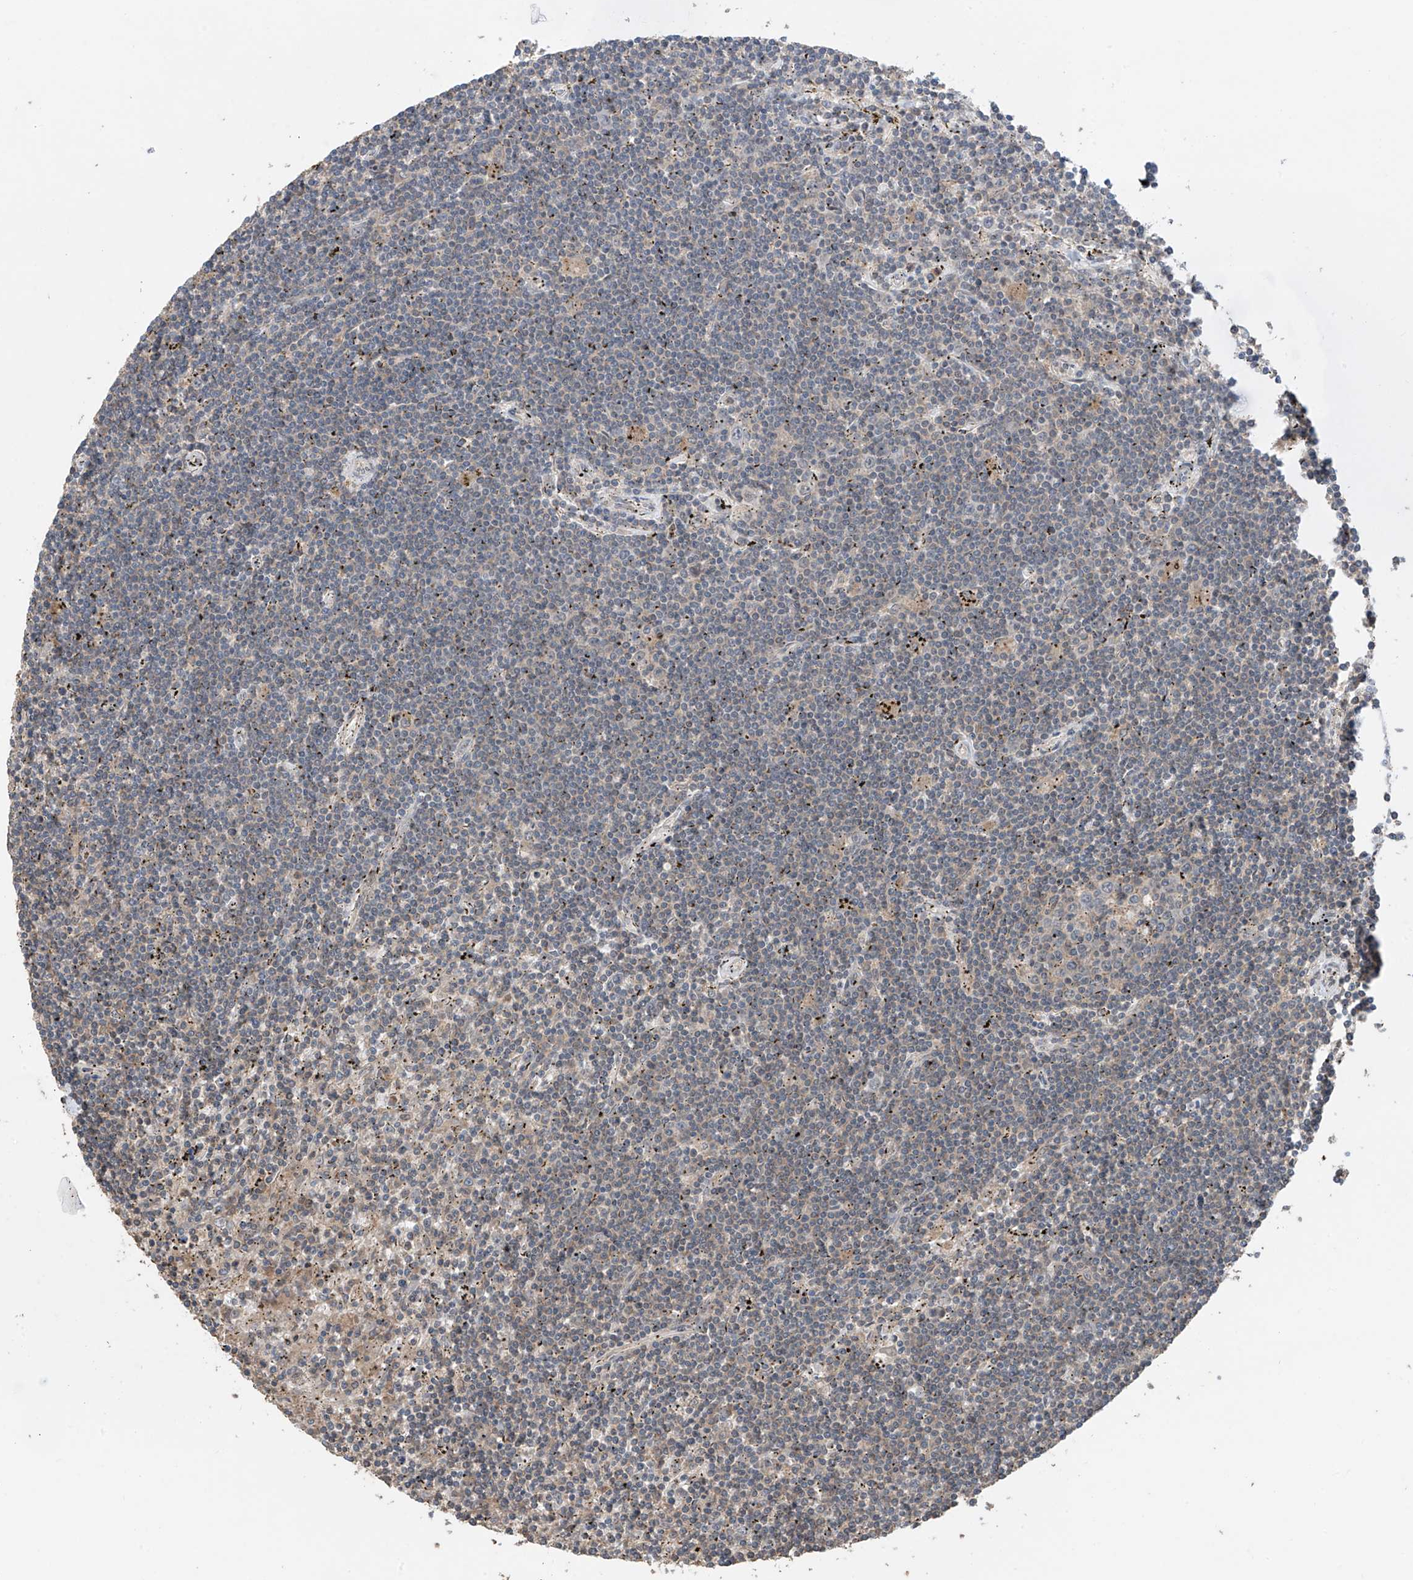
{"staining": {"intensity": "negative", "quantity": "none", "location": "none"}, "tissue": "lymphoma", "cell_type": "Tumor cells", "image_type": "cancer", "snomed": [{"axis": "morphology", "description": "Malignant lymphoma, non-Hodgkin's type, Low grade"}, {"axis": "topography", "description": "Spleen"}], "caption": "Immunohistochemistry (IHC) of human malignant lymphoma, non-Hodgkin's type (low-grade) exhibits no staining in tumor cells.", "gene": "RPAIN", "patient": {"sex": "male", "age": 76}}